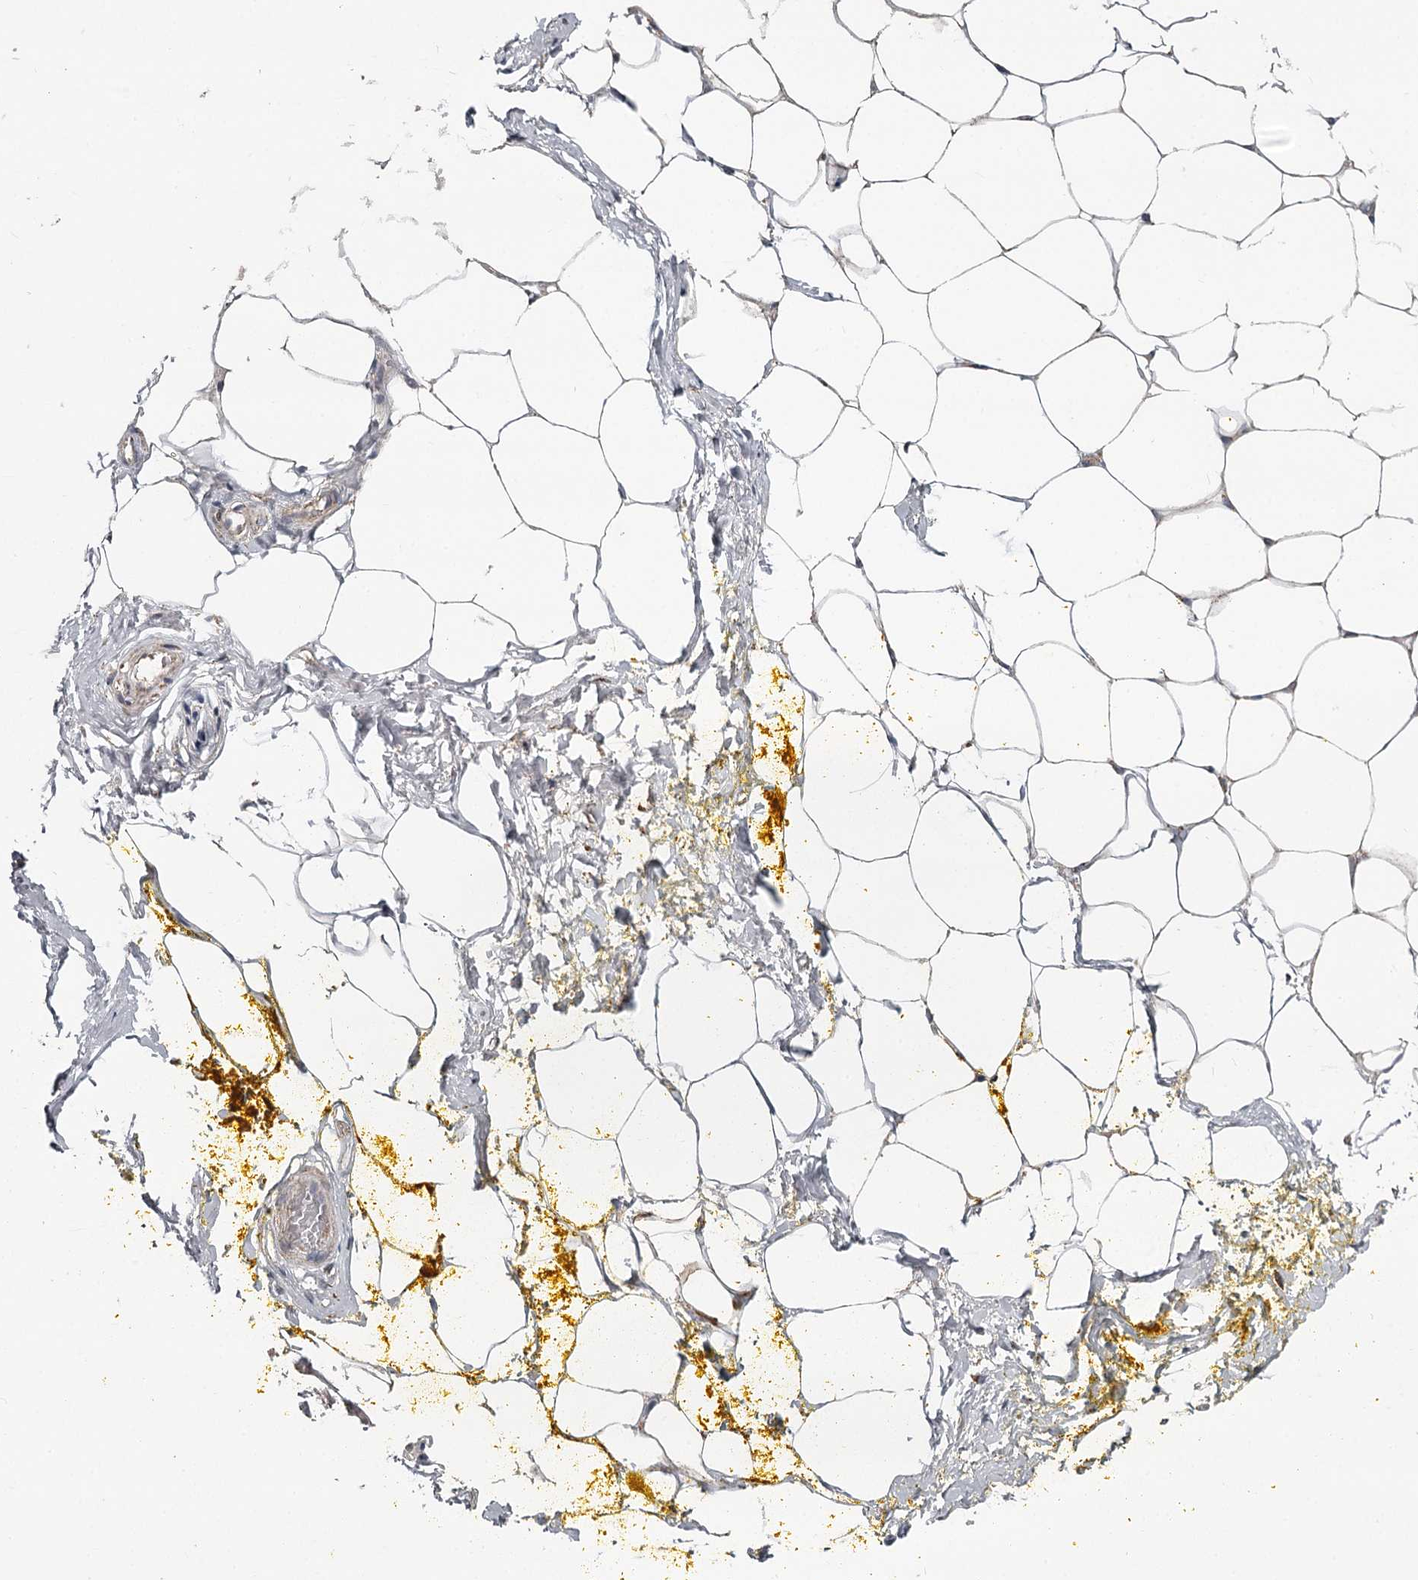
{"staining": {"intensity": "negative", "quantity": "none", "location": "none"}, "tissue": "adipose tissue", "cell_type": "Adipocytes", "image_type": "normal", "snomed": [{"axis": "morphology", "description": "Normal tissue, NOS"}, {"axis": "morphology", "description": "Adenocarcinoma, Low grade"}, {"axis": "topography", "description": "Prostate"}, {"axis": "topography", "description": "Peripheral nerve tissue"}], "caption": "Immunohistochemistry photomicrograph of unremarkable adipose tissue: adipose tissue stained with DAB demonstrates no significant protein positivity in adipocytes. Nuclei are stained in blue.", "gene": "CDC123", "patient": {"sex": "male", "age": 63}}